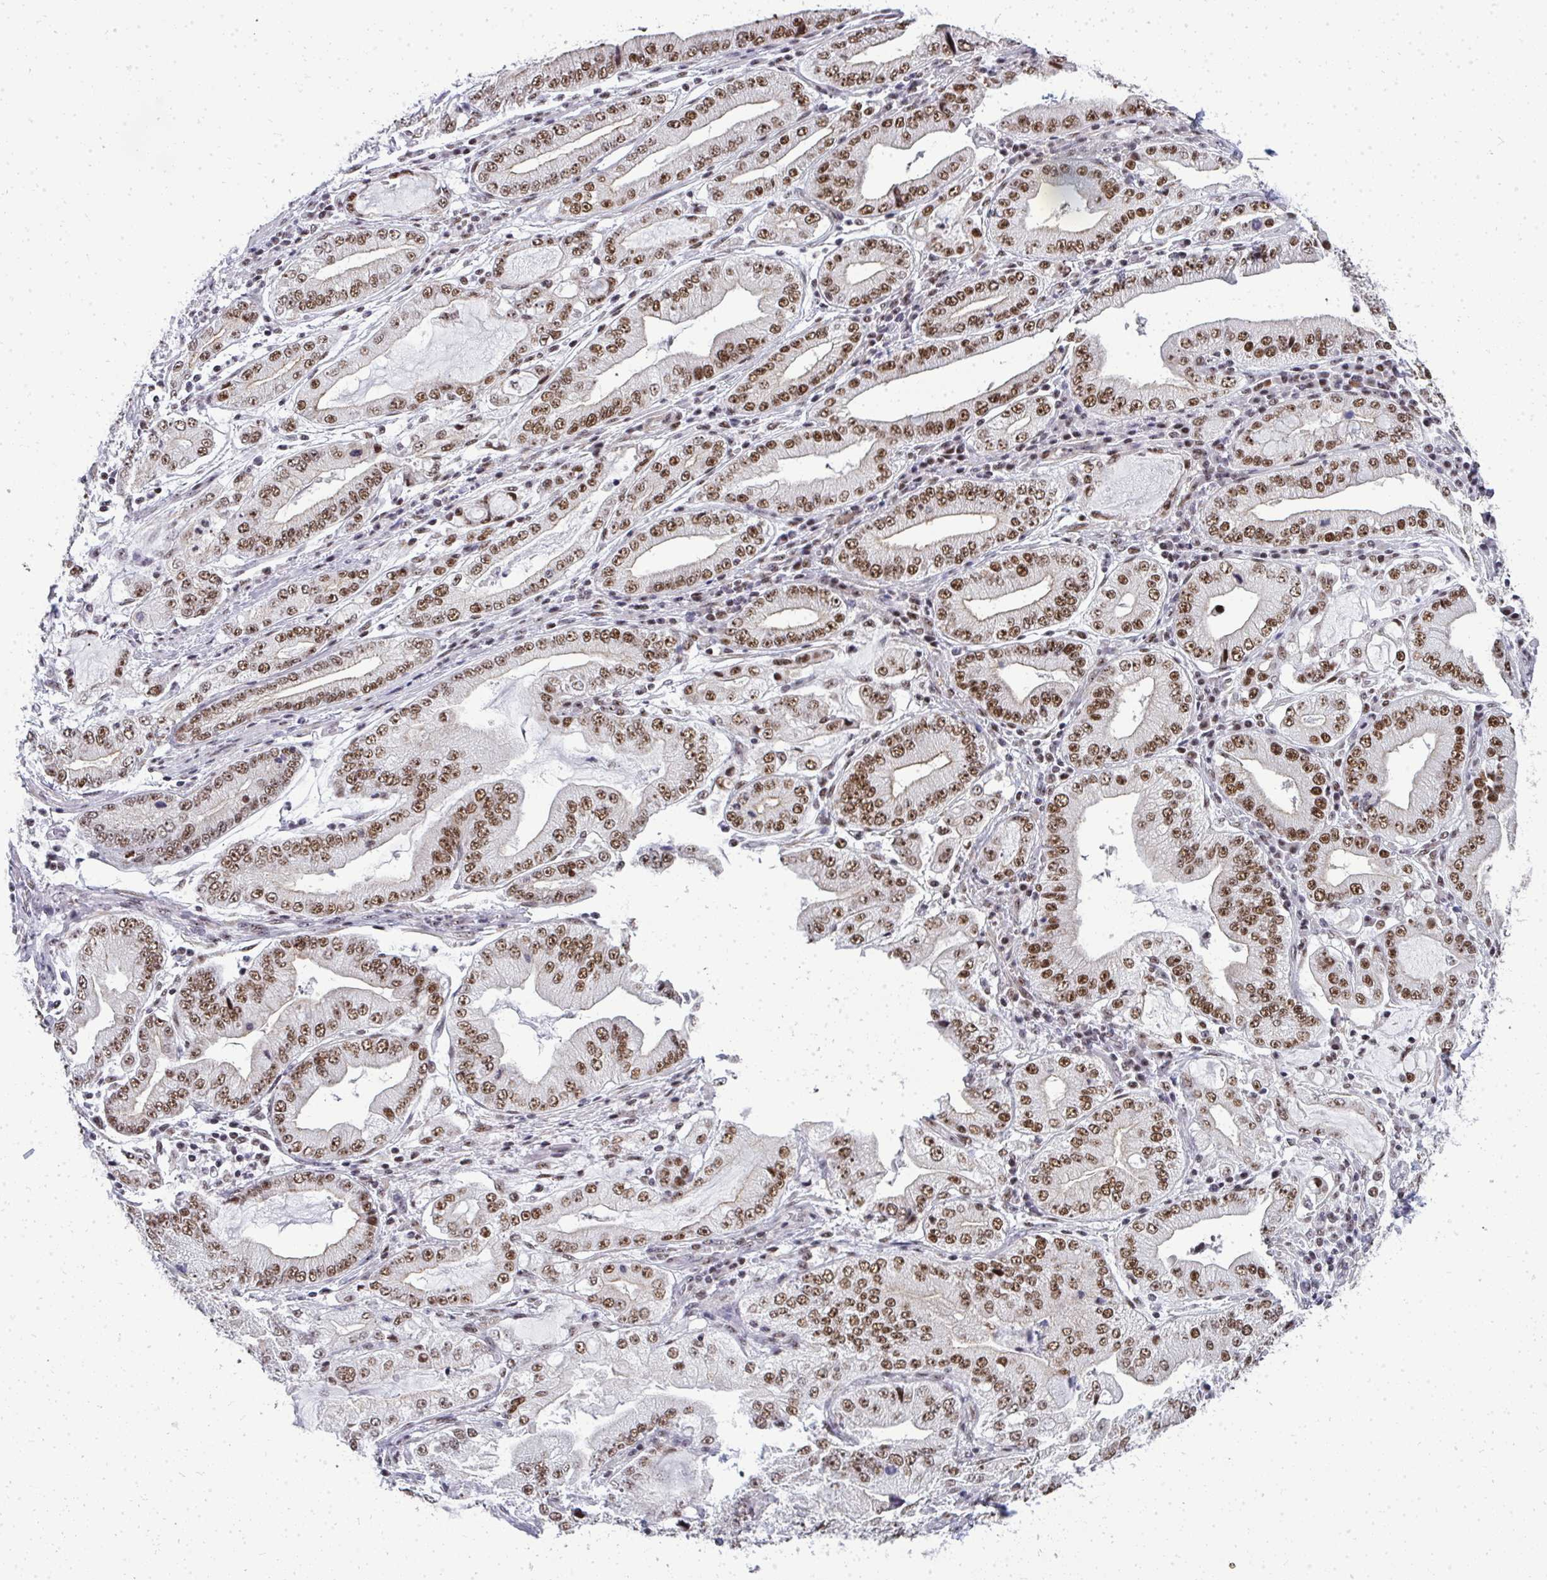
{"staining": {"intensity": "moderate", "quantity": "25%-75%", "location": "nuclear"}, "tissue": "stomach cancer", "cell_type": "Tumor cells", "image_type": "cancer", "snomed": [{"axis": "morphology", "description": "Adenocarcinoma, NOS"}, {"axis": "topography", "description": "Stomach, upper"}], "caption": "DAB (3,3'-diaminobenzidine) immunohistochemical staining of adenocarcinoma (stomach) shows moderate nuclear protein positivity in approximately 25%-75% of tumor cells.", "gene": "SIRT7", "patient": {"sex": "female", "age": 74}}